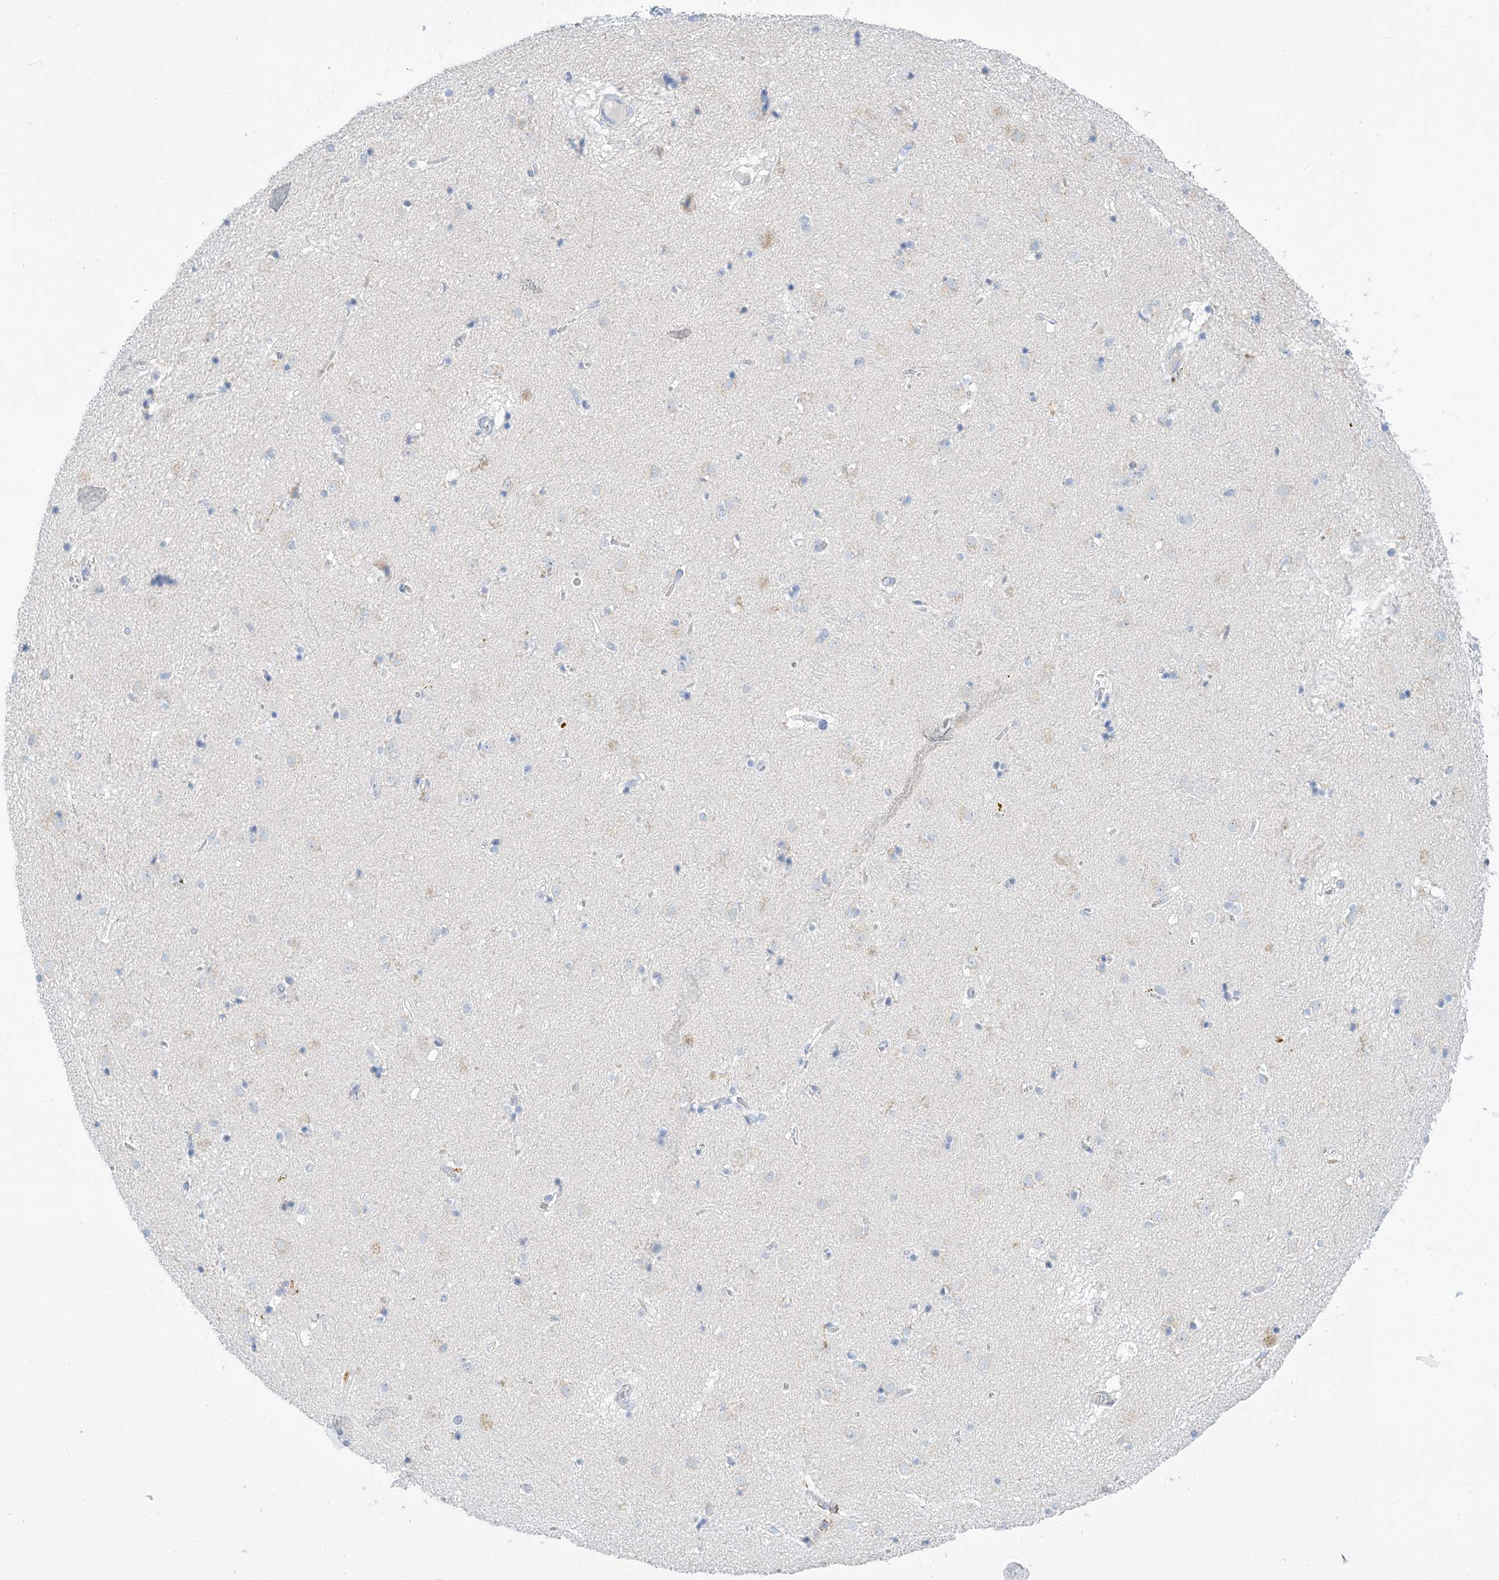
{"staining": {"intensity": "negative", "quantity": "none", "location": "none"}, "tissue": "caudate", "cell_type": "Glial cells", "image_type": "normal", "snomed": [{"axis": "morphology", "description": "Normal tissue, NOS"}, {"axis": "topography", "description": "Lateral ventricle wall"}], "caption": "Immunohistochemistry (IHC) of benign caudate exhibits no expression in glial cells.", "gene": "DPH3", "patient": {"sex": "male", "age": 70}}